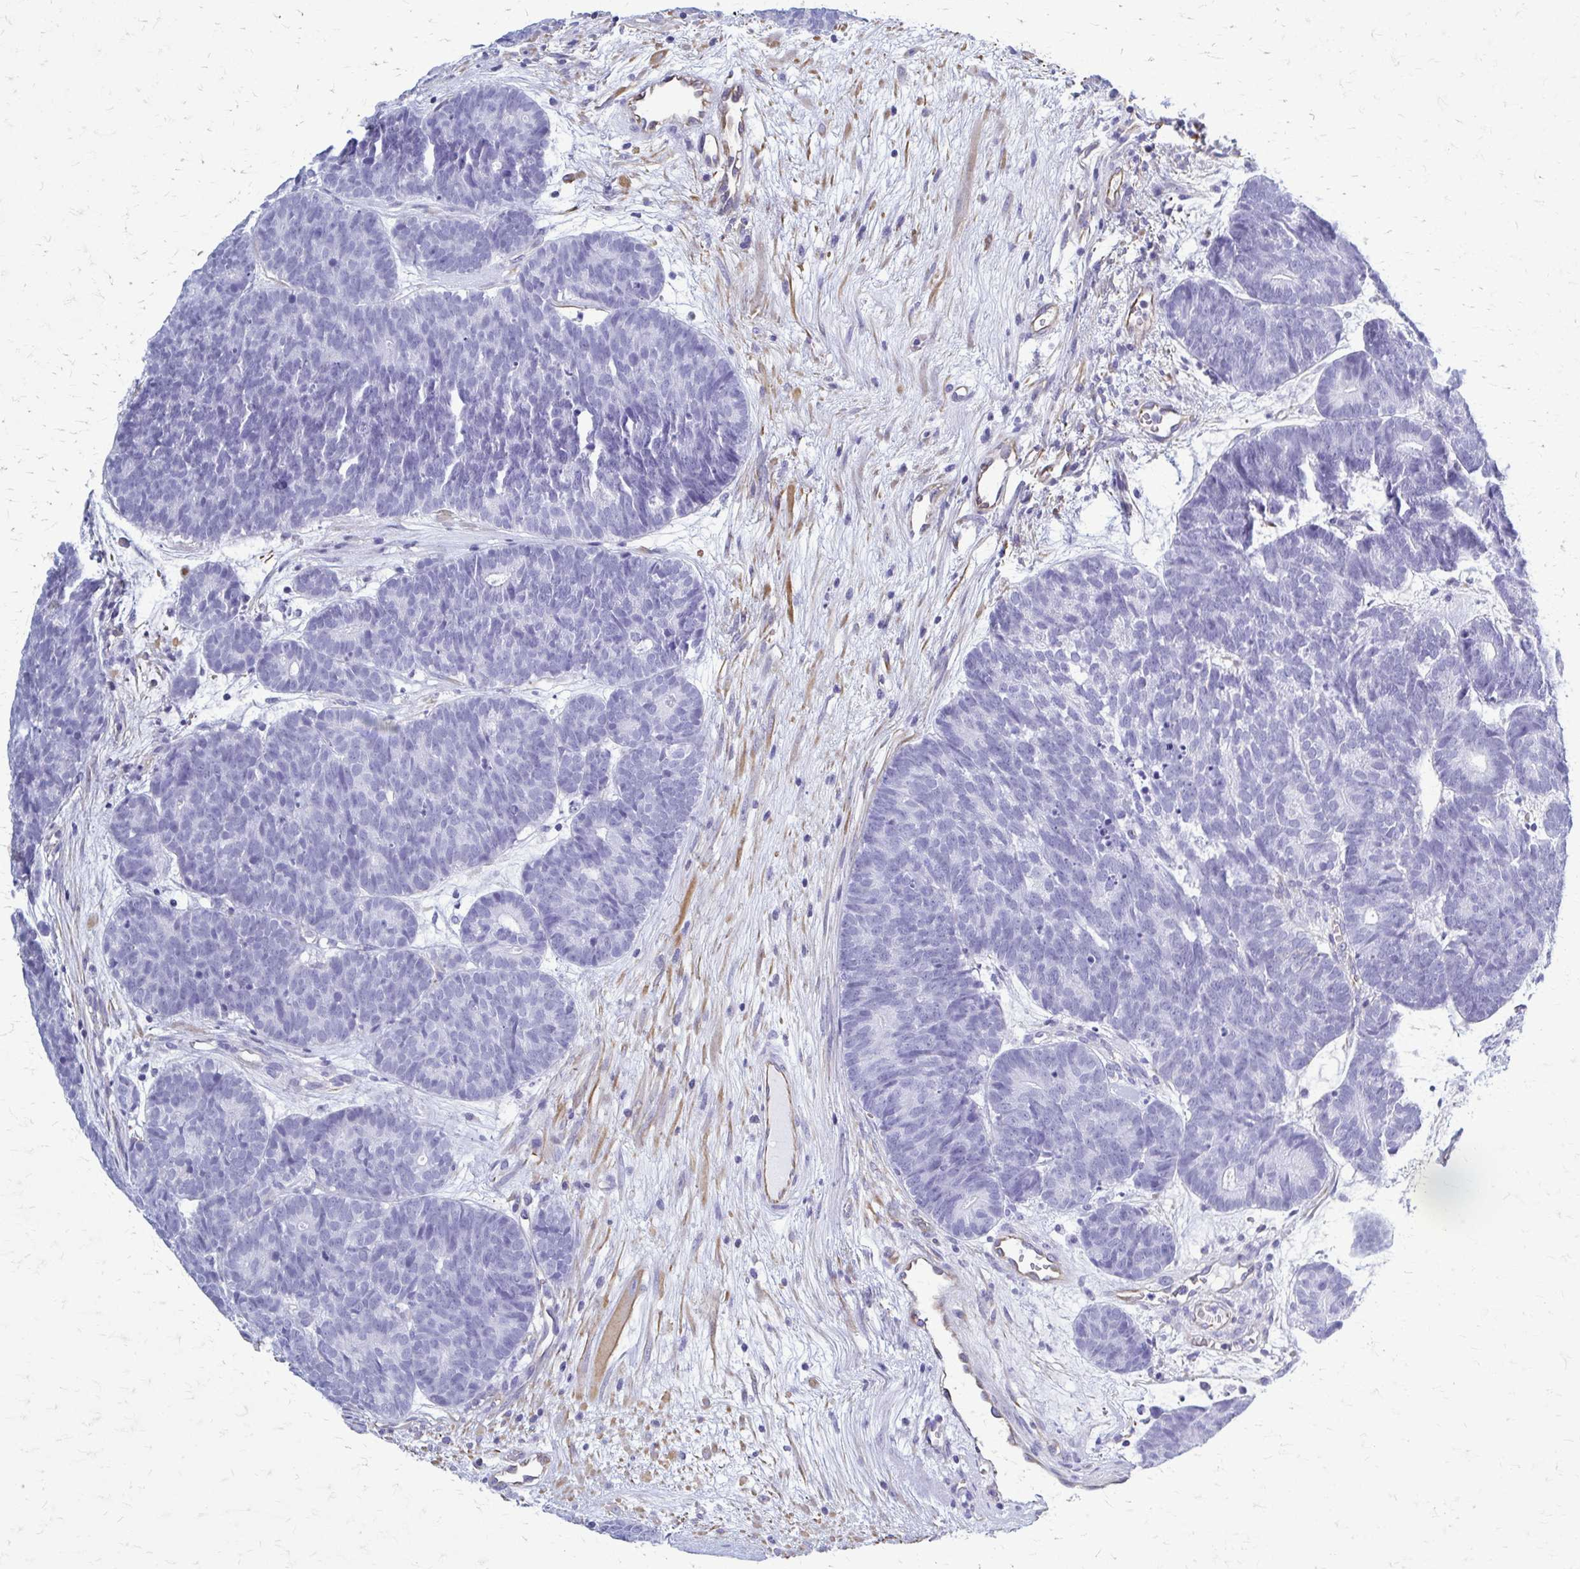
{"staining": {"intensity": "negative", "quantity": "none", "location": "none"}, "tissue": "head and neck cancer", "cell_type": "Tumor cells", "image_type": "cancer", "snomed": [{"axis": "morphology", "description": "Adenocarcinoma, NOS"}, {"axis": "topography", "description": "Head-Neck"}], "caption": "IHC image of neoplastic tissue: human head and neck cancer stained with DAB (3,3'-diaminobenzidine) demonstrates no significant protein expression in tumor cells.", "gene": "GFAP", "patient": {"sex": "female", "age": 81}}